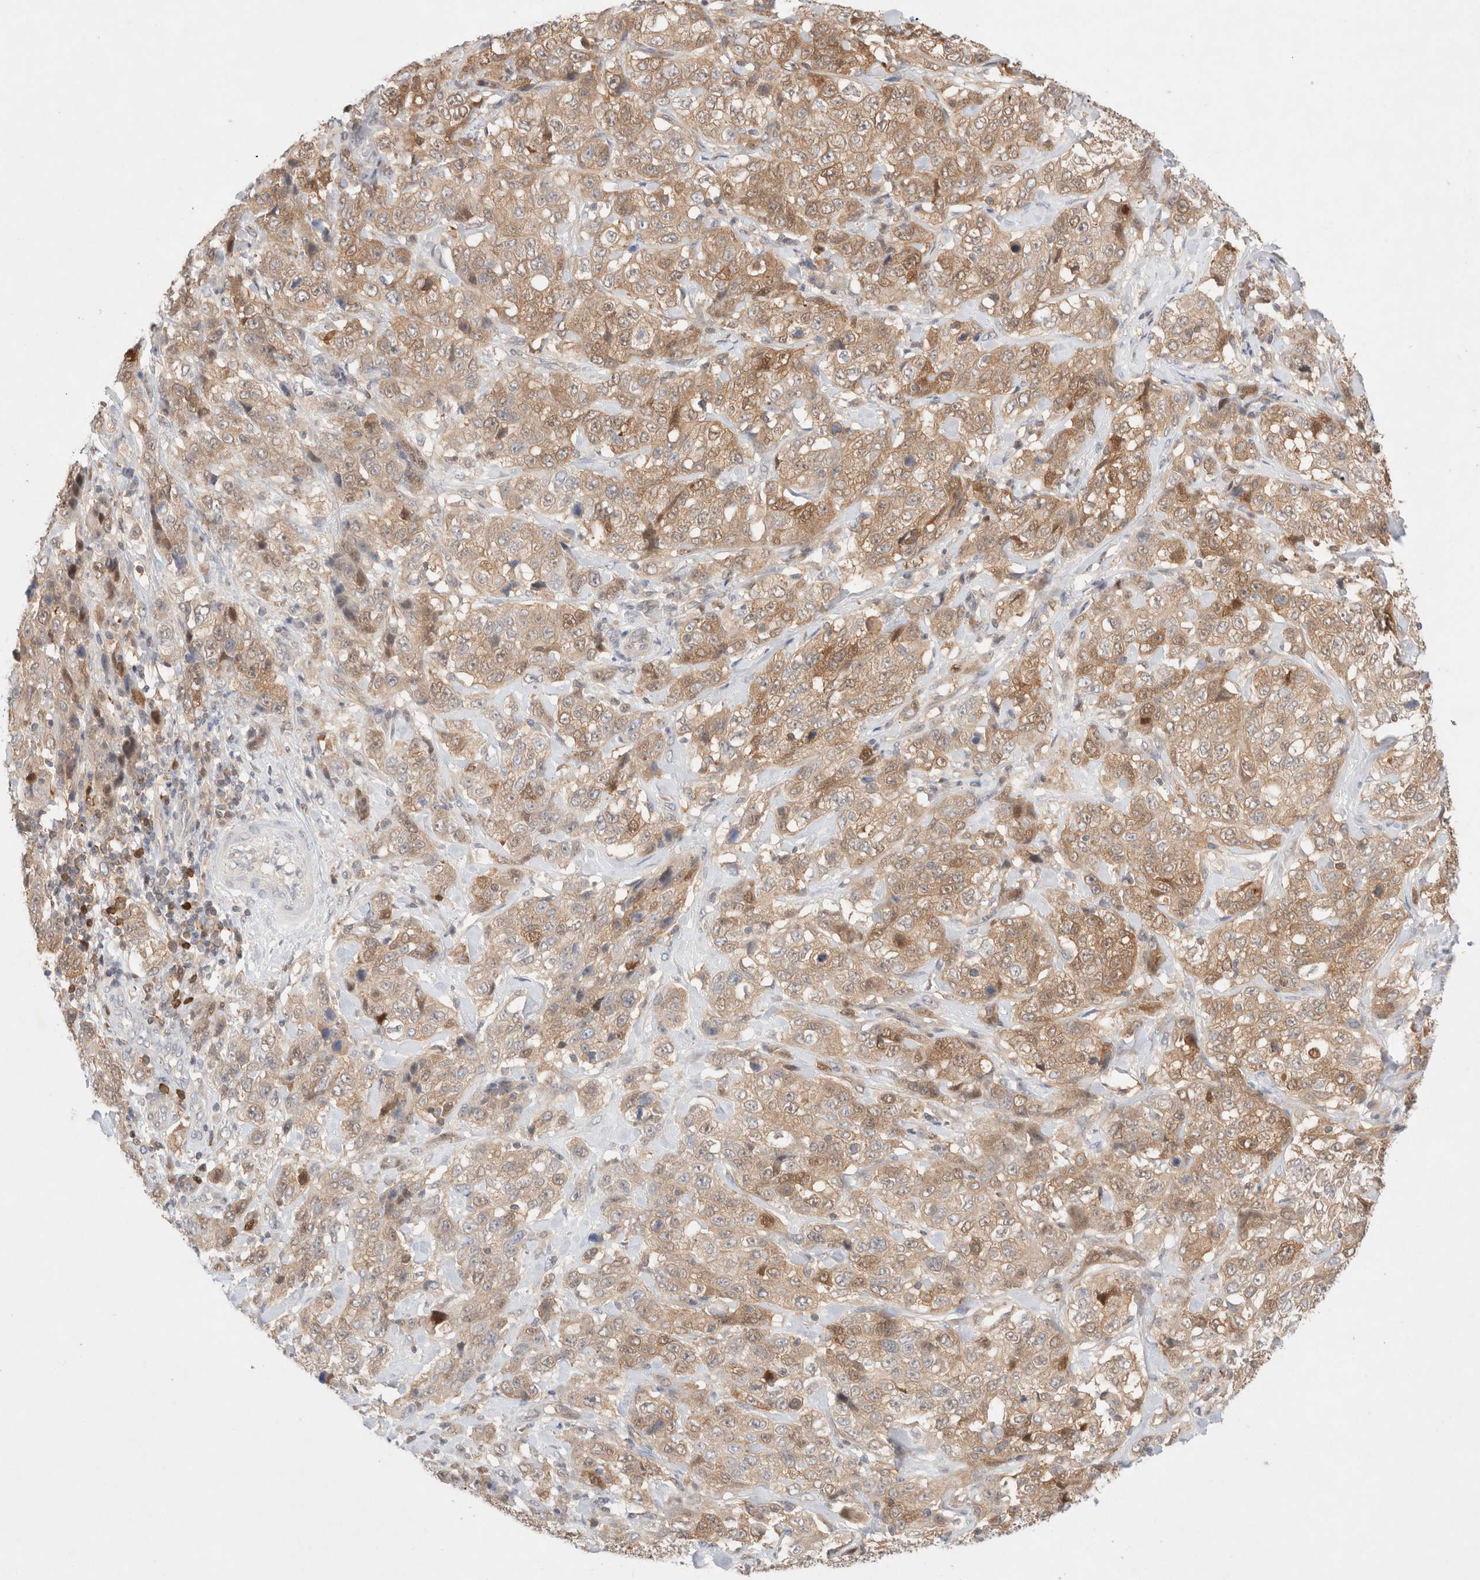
{"staining": {"intensity": "moderate", "quantity": ">75%", "location": "cytoplasmic/membranous"}, "tissue": "stomach cancer", "cell_type": "Tumor cells", "image_type": "cancer", "snomed": [{"axis": "morphology", "description": "Adenocarcinoma, NOS"}, {"axis": "topography", "description": "Stomach"}], "caption": "The image exhibits staining of stomach cancer, revealing moderate cytoplasmic/membranous protein staining (brown color) within tumor cells.", "gene": "STARD10", "patient": {"sex": "male", "age": 48}}